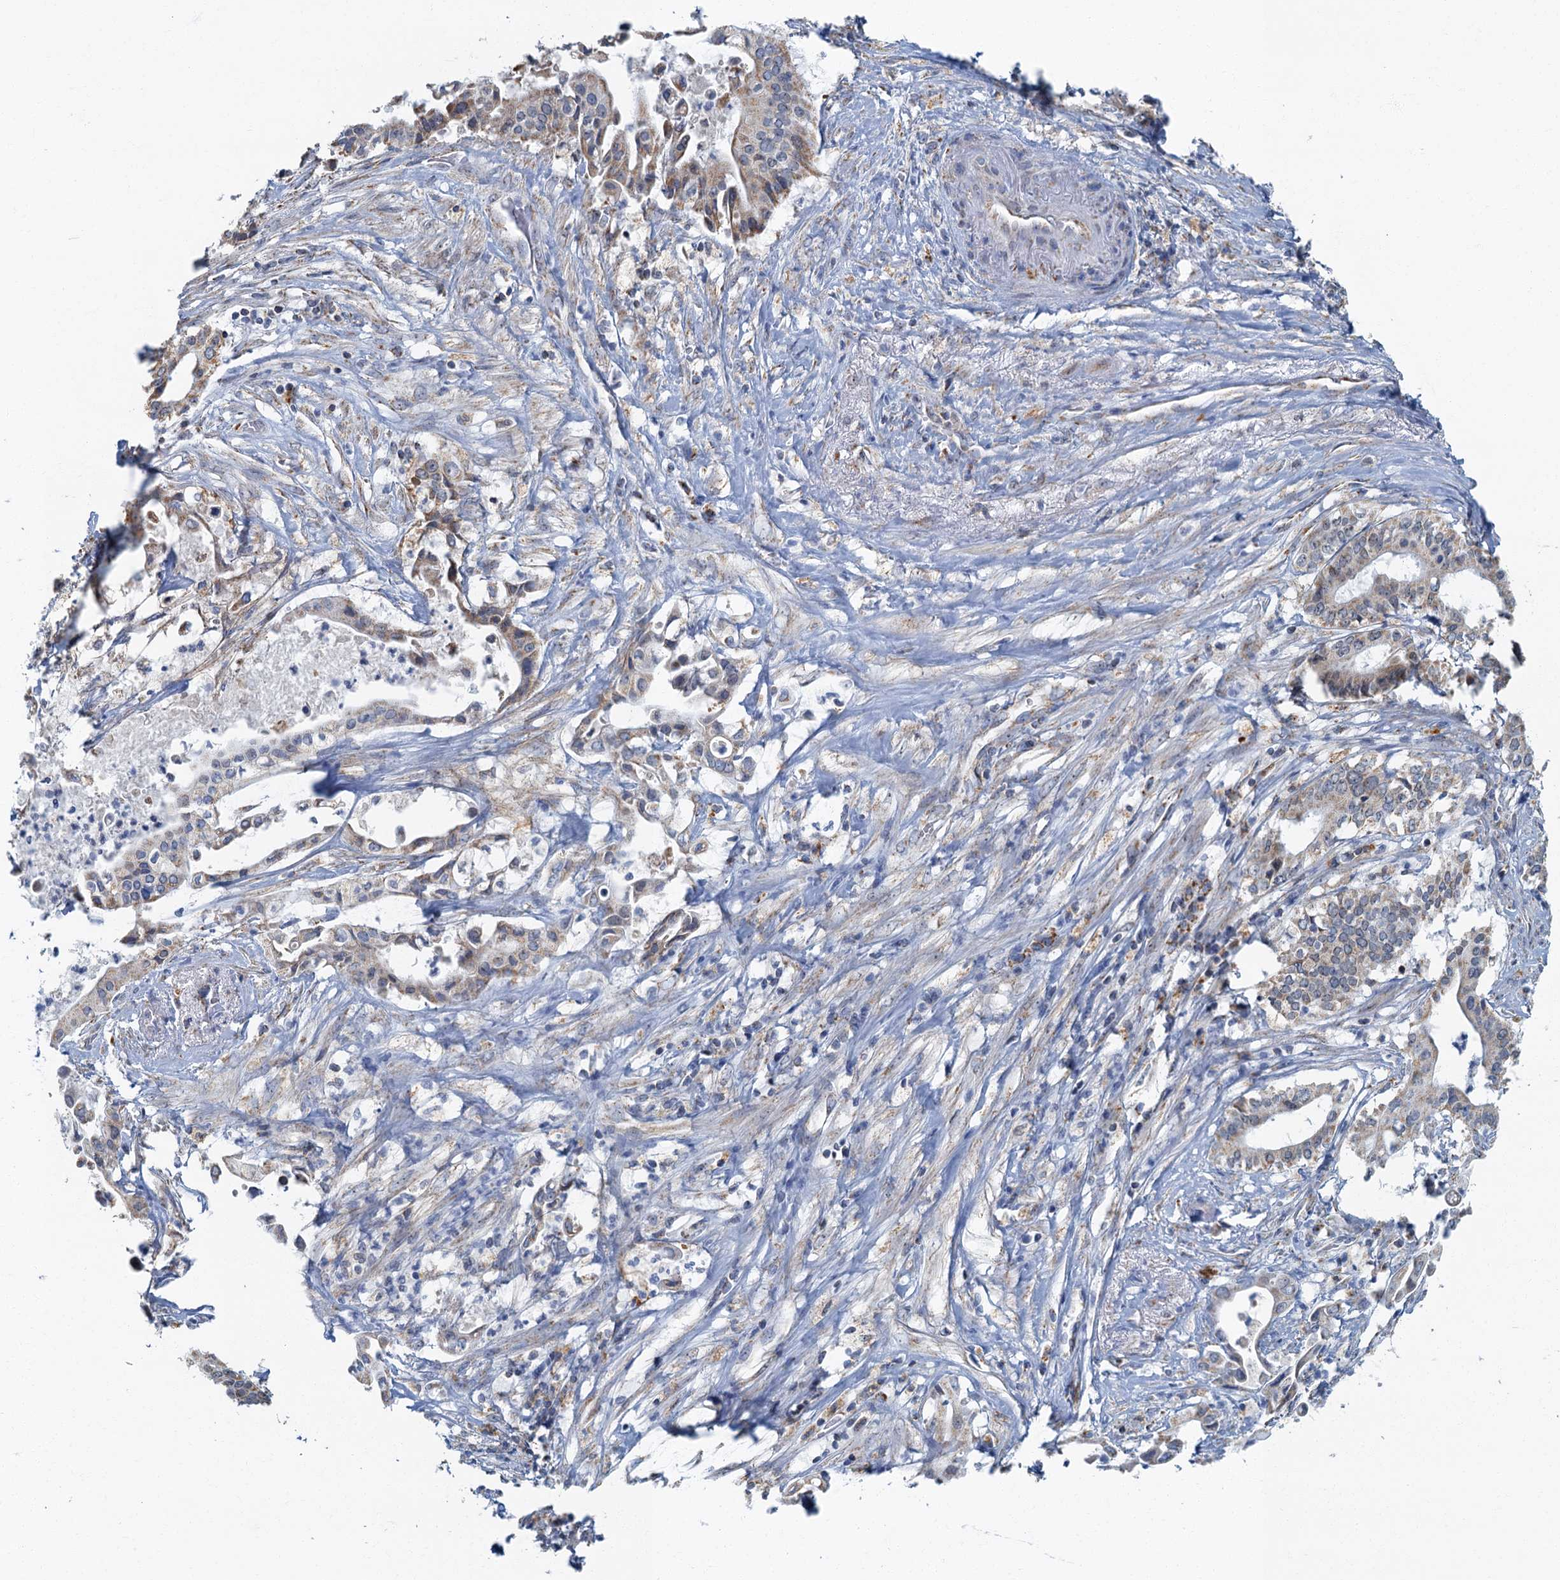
{"staining": {"intensity": "moderate", "quantity": "<25%", "location": "cytoplasmic/membranous"}, "tissue": "pancreatic cancer", "cell_type": "Tumor cells", "image_type": "cancer", "snomed": [{"axis": "morphology", "description": "Adenocarcinoma, NOS"}, {"axis": "topography", "description": "Pancreas"}], "caption": "IHC of human adenocarcinoma (pancreatic) displays low levels of moderate cytoplasmic/membranous staining in approximately <25% of tumor cells.", "gene": "RAD9B", "patient": {"sex": "female", "age": 77}}